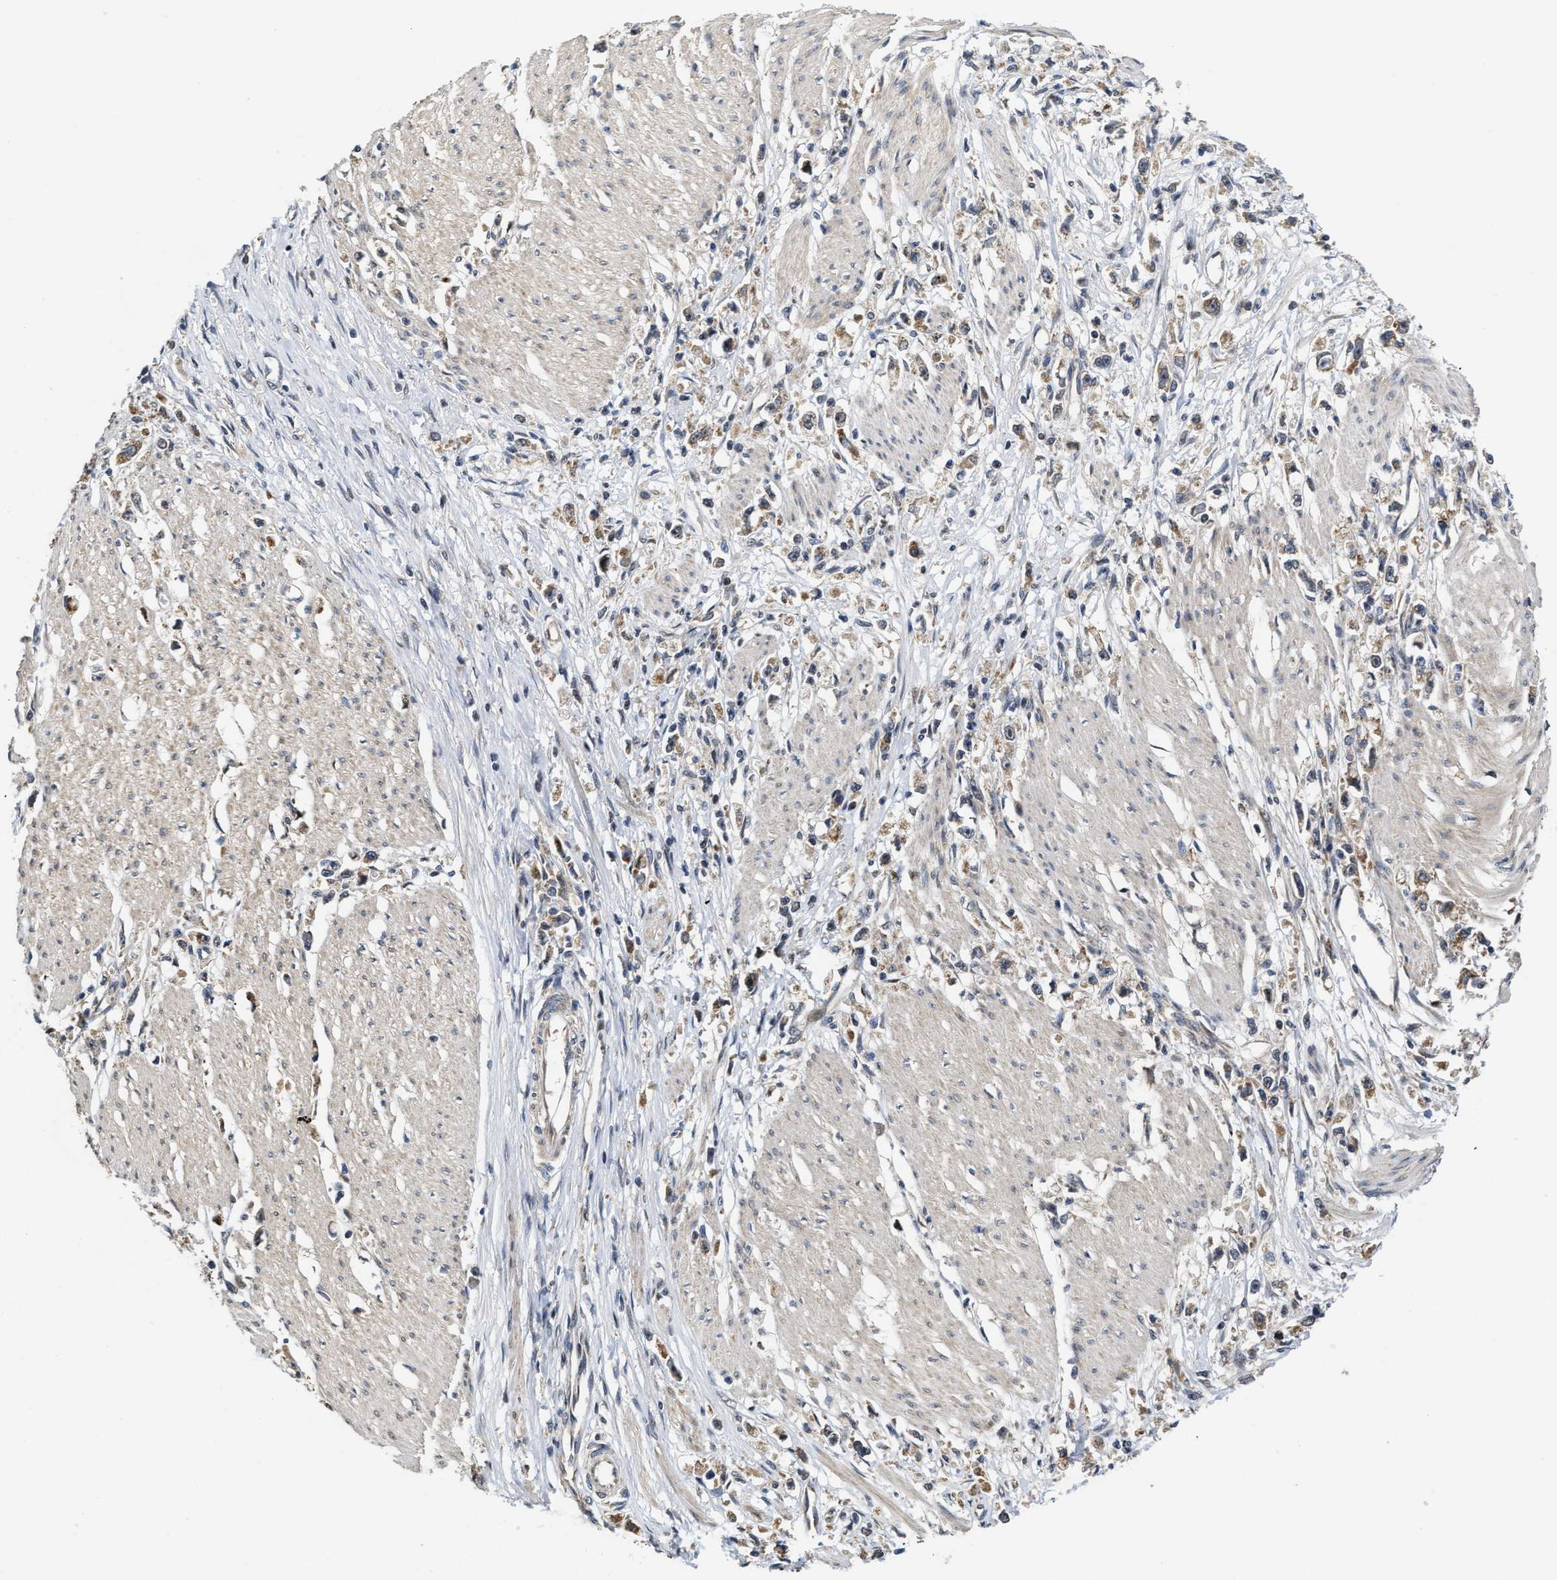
{"staining": {"intensity": "moderate", "quantity": "<25%", "location": "cytoplasmic/membranous"}, "tissue": "stomach cancer", "cell_type": "Tumor cells", "image_type": "cancer", "snomed": [{"axis": "morphology", "description": "Adenocarcinoma, NOS"}, {"axis": "topography", "description": "Stomach"}], "caption": "Brown immunohistochemical staining in stomach cancer (adenocarcinoma) shows moderate cytoplasmic/membranous positivity in about <25% of tumor cells.", "gene": "SCYL2", "patient": {"sex": "female", "age": 59}}